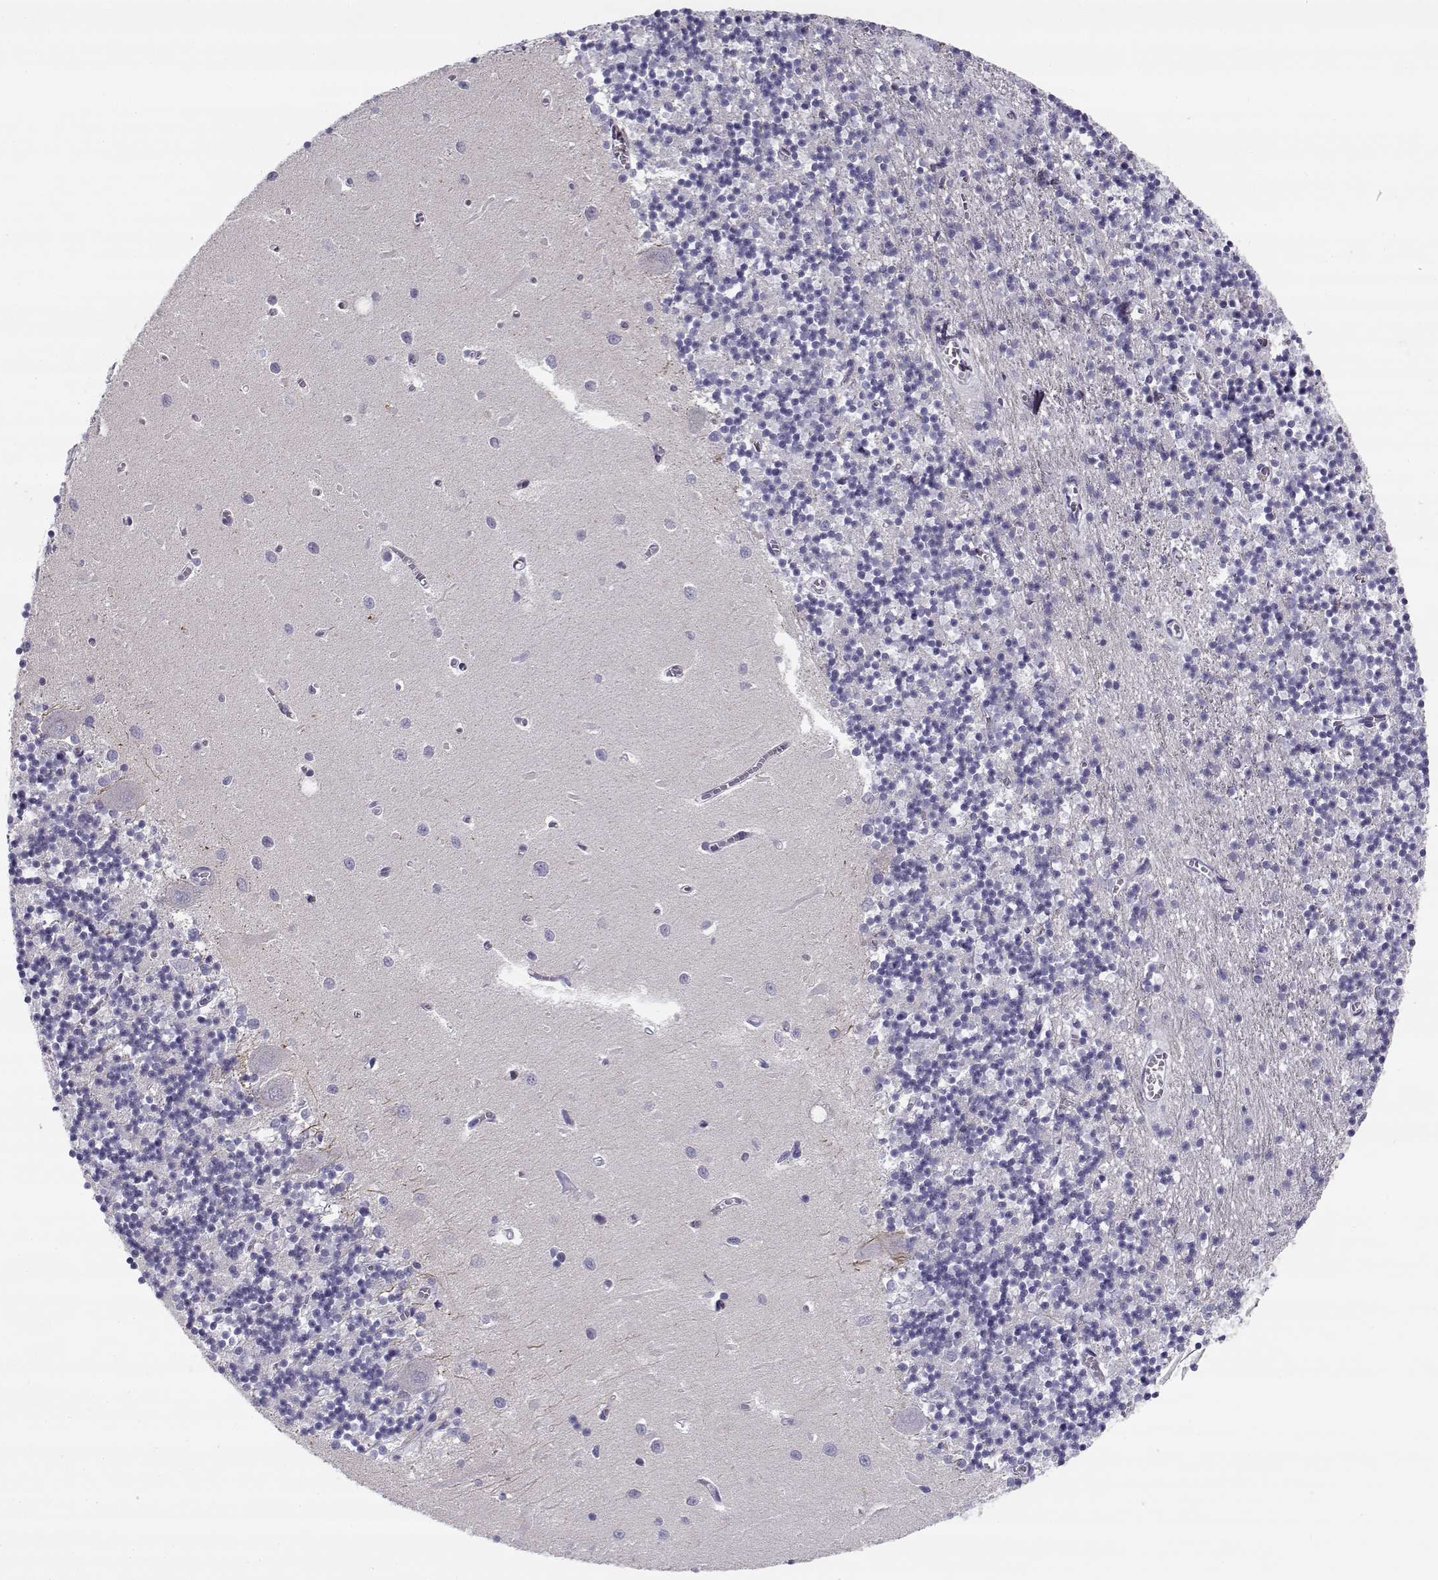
{"staining": {"intensity": "negative", "quantity": "none", "location": "none"}, "tissue": "cerebellum", "cell_type": "Cells in granular layer", "image_type": "normal", "snomed": [{"axis": "morphology", "description": "Normal tissue, NOS"}, {"axis": "topography", "description": "Cerebellum"}], "caption": "High power microscopy histopathology image of an IHC image of unremarkable cerebellum, revealing no significant positivity in cells in granular layer.", "gene": "CREB3L3", "patient": {"sex": "female", "age": 64}}